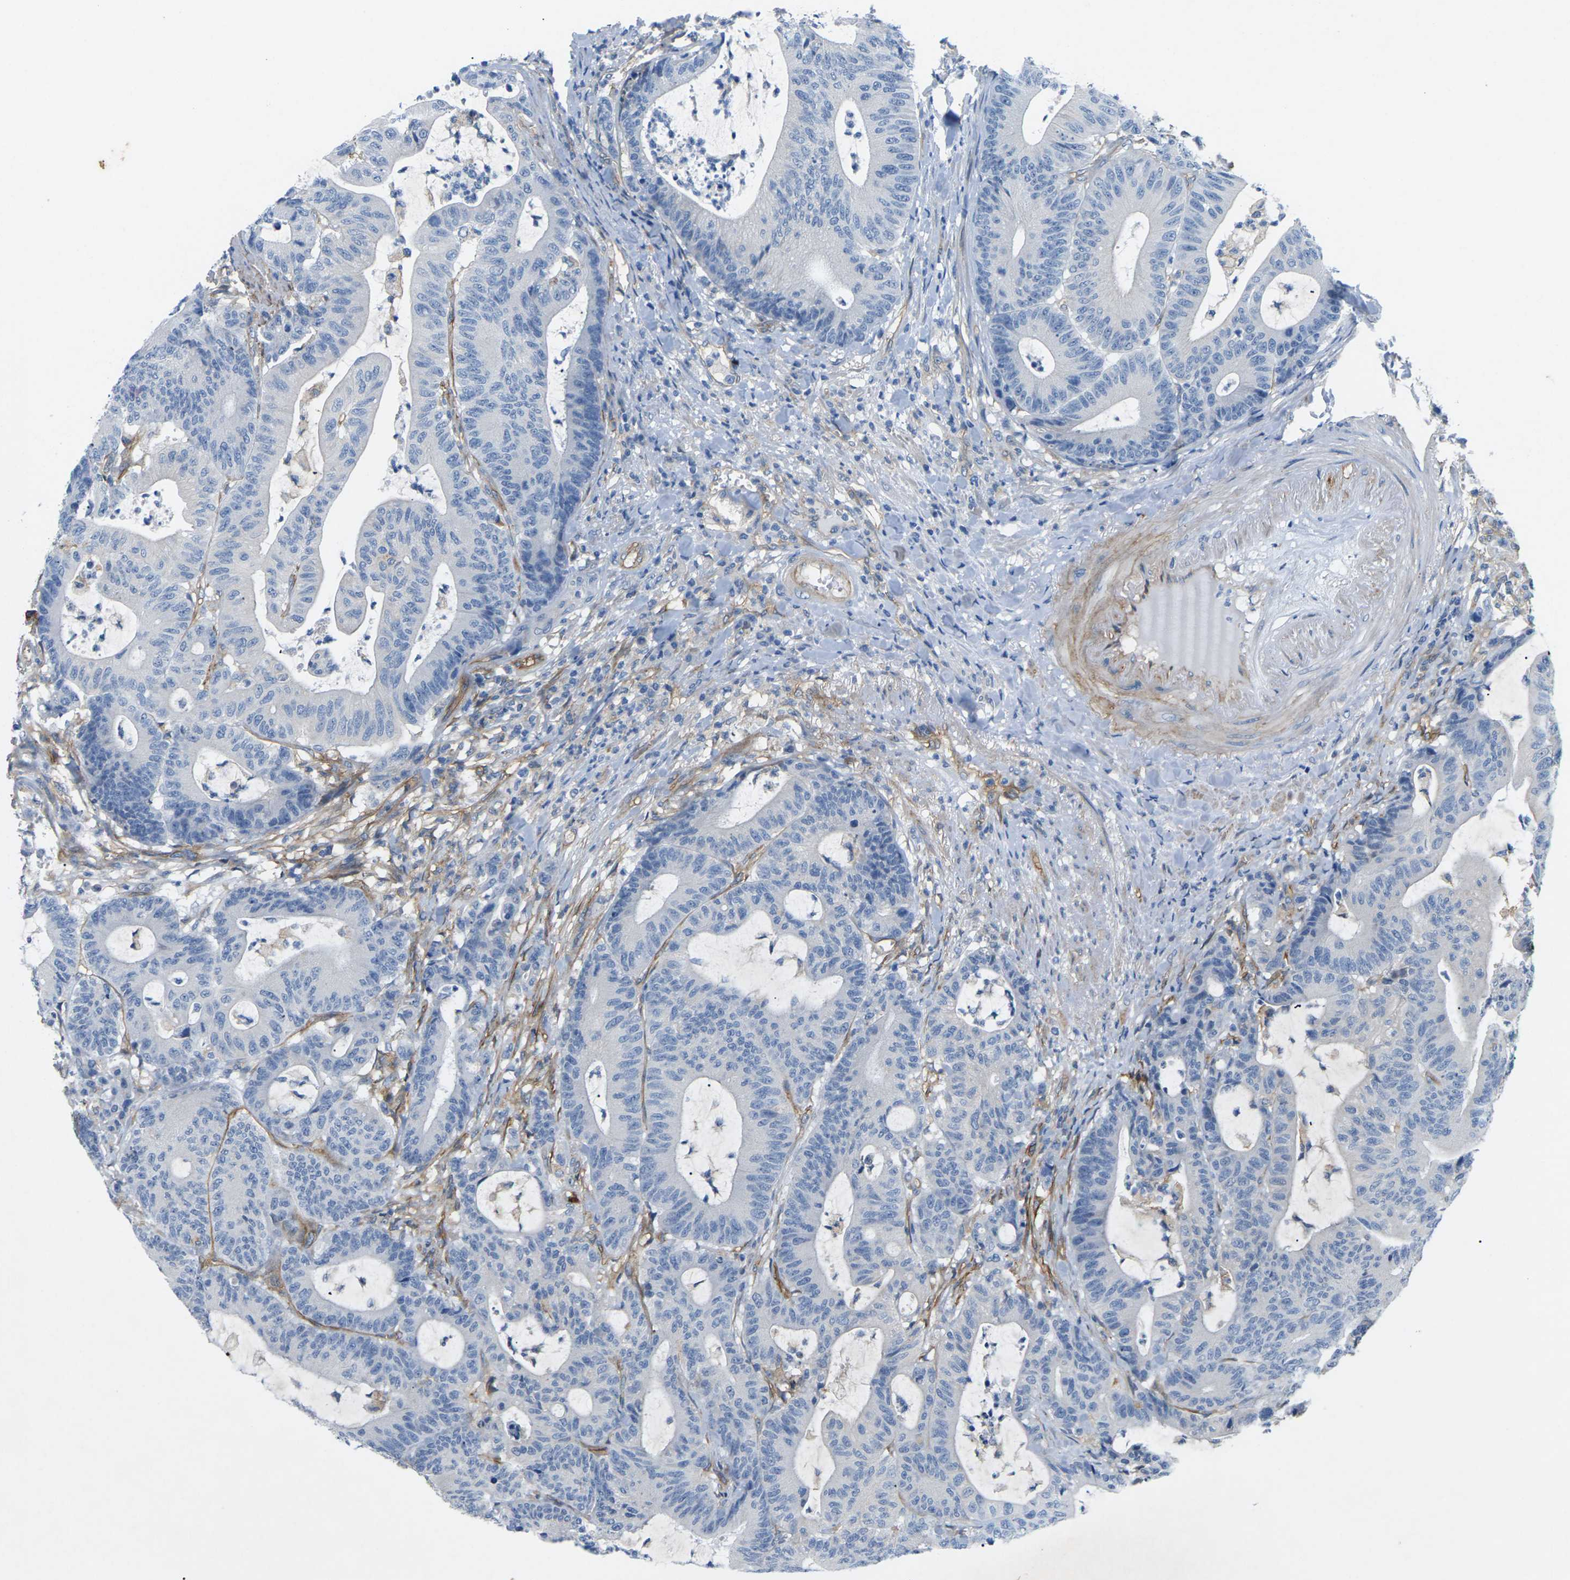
{"staining": {"intensity": "negative", "quantity": "none", "location": "none"}, "tissue": "colorectal cancer", "cell_type": "Tumor cells", "image_type": "cancer", "snomed": [{"axis": "morphology", "description": "Adenocarcinoma, NOS"}, {"axis": "topography", "description": "Colon"}], "caption": "The photomicrograph demonstrates no staining of tumor cells in adenocarcinoma (colorectal).", "gene": "ITGA5", "patient": {"sex": "female", "age": 84}}